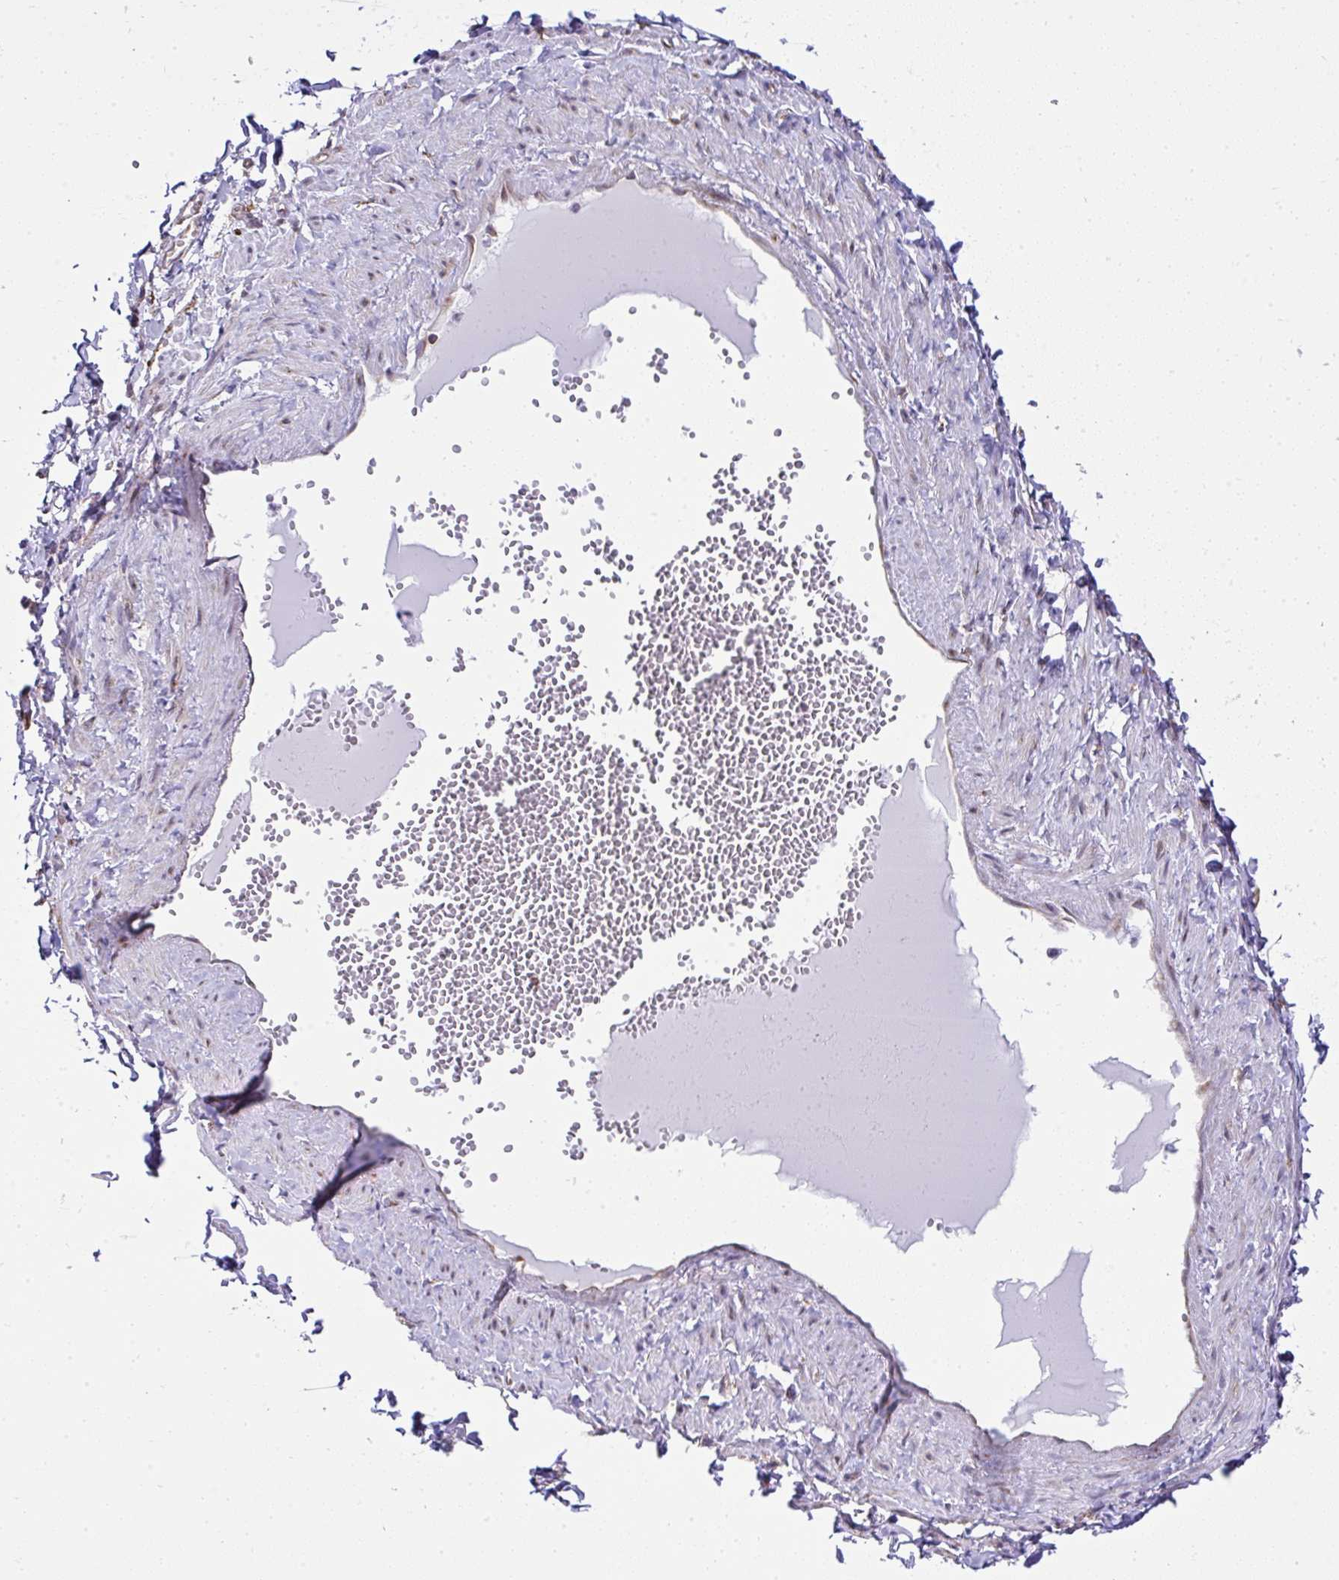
{"staining": {"intensity": "moderate", "quantity": "<25%", "location": "cytoplasmic/membranous"}, "tissue": "soft tissue", "cell_type": "Fibroblasts", "image_type": "normal", "snomed": [{"axis": "morphology", "description": "Normal tissue, NOS"}, {"axis": "topography", "description": "Vulva"}, {"axis": "topography", "description": "Peripheral nerve tissue"}], "caption": "The immunohistochemical stain shows moderate cytoplasmic/membranous staining in fibroblasts of normal soft tissue. (Stains: DAB (3,3'-diaminobenzidine) in brown, nuclei in blue, Microscopy: brightfield microscopy at high magnification).", "gene": "RPS7", "patient": {"sex": "female", "age": 66}}